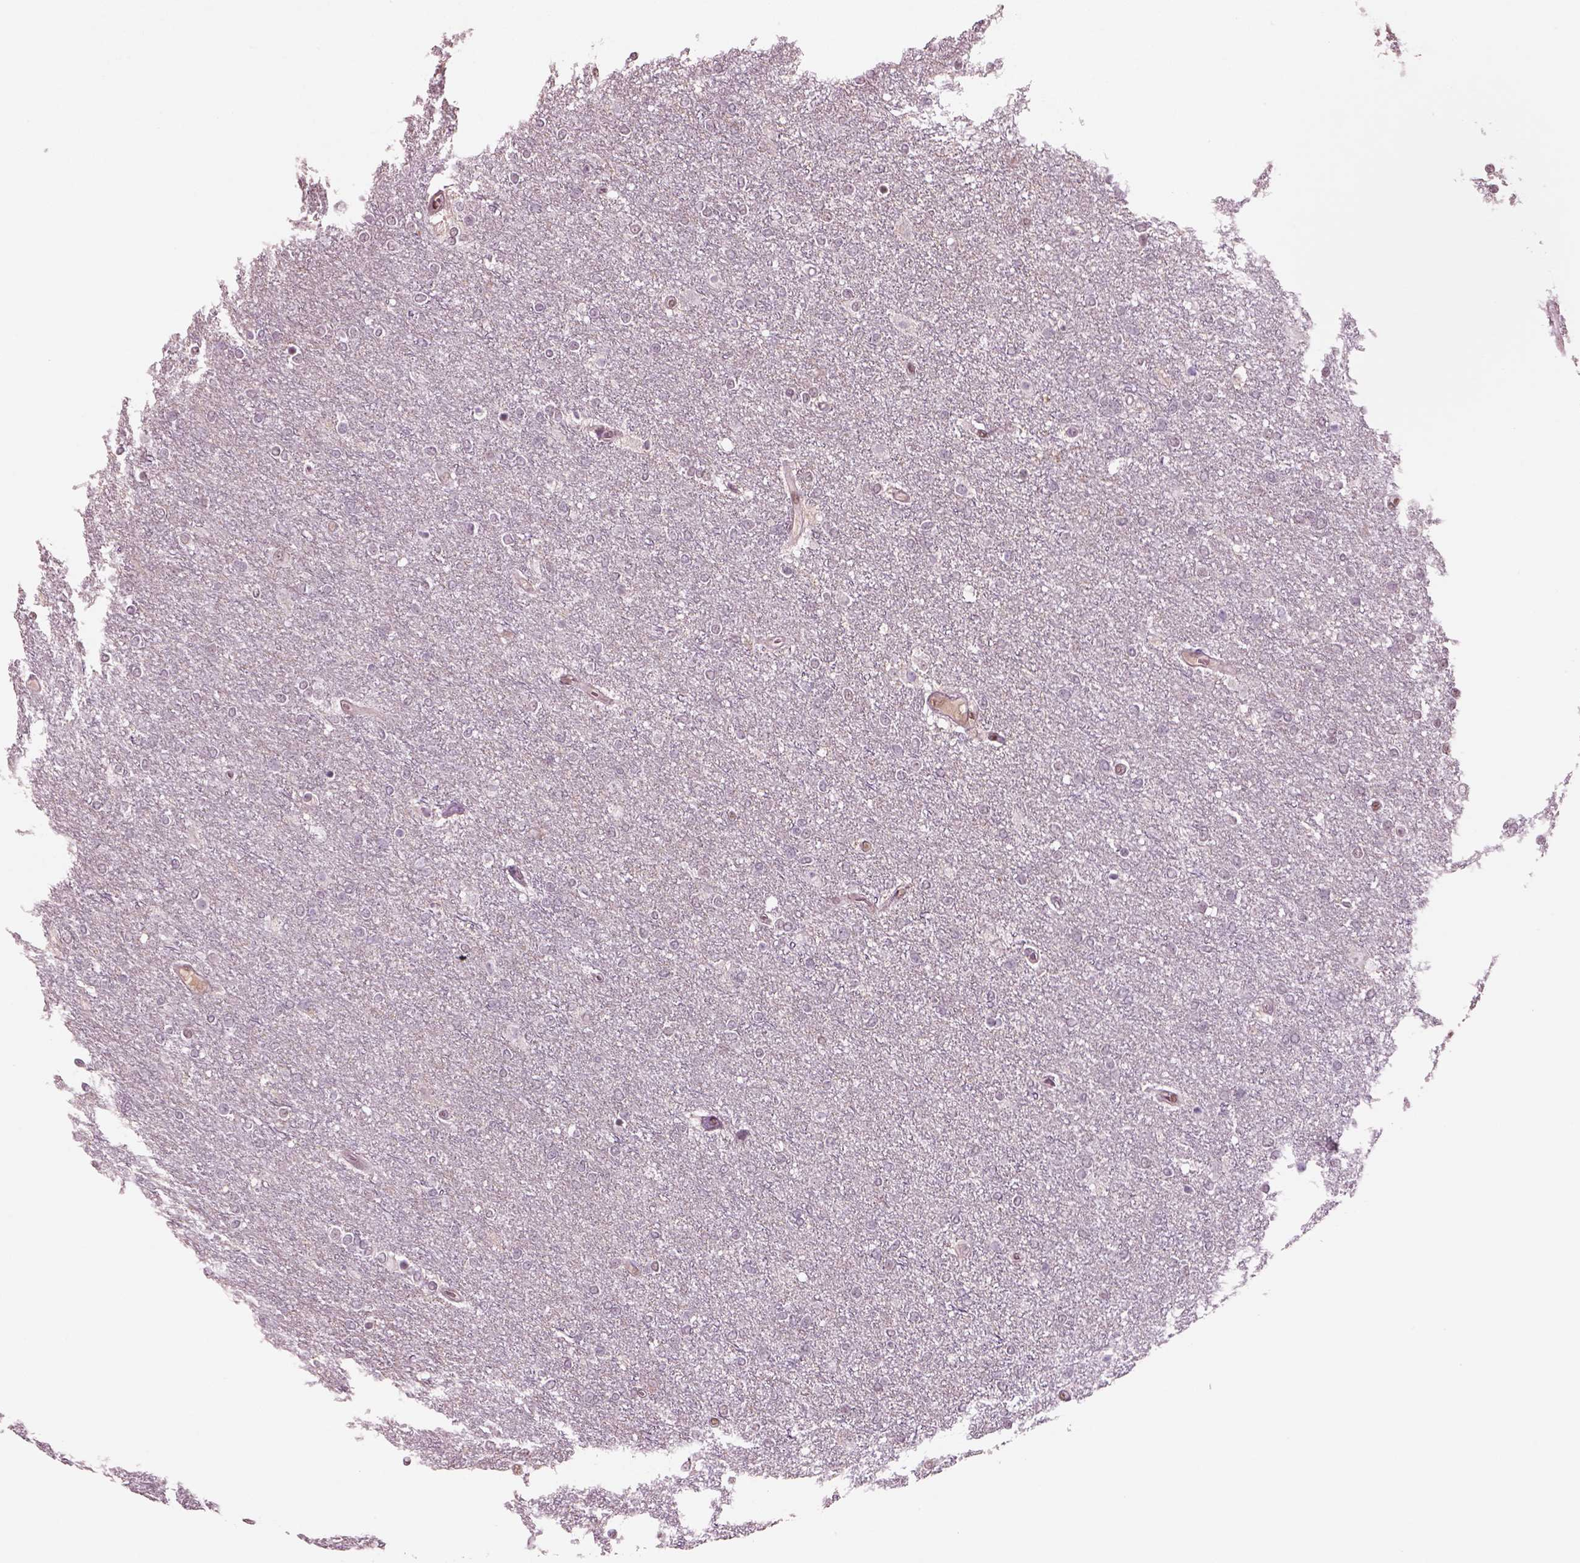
{"staining": {"intensity": "negative", "quantity": "none", "location": "none"}, "tissue": "glioma", "cell_type": "Tumor cells", "image_type": "cancer", "snomed": [{"axis": "morphology", "description": "Glioma, malignant, High grade"}, {"axis": "topography", "description": "Brain"}], "caption": "An IHC histopathology image of glioma is shown. There is no staining in tumor cells of glioma. (Brightfield microscopy of DAB (3,3'-diaminobenzidine) IHC at high magnification).", "gene": "SEPHS1", "patient": {"sex": "female", "age": 61}}